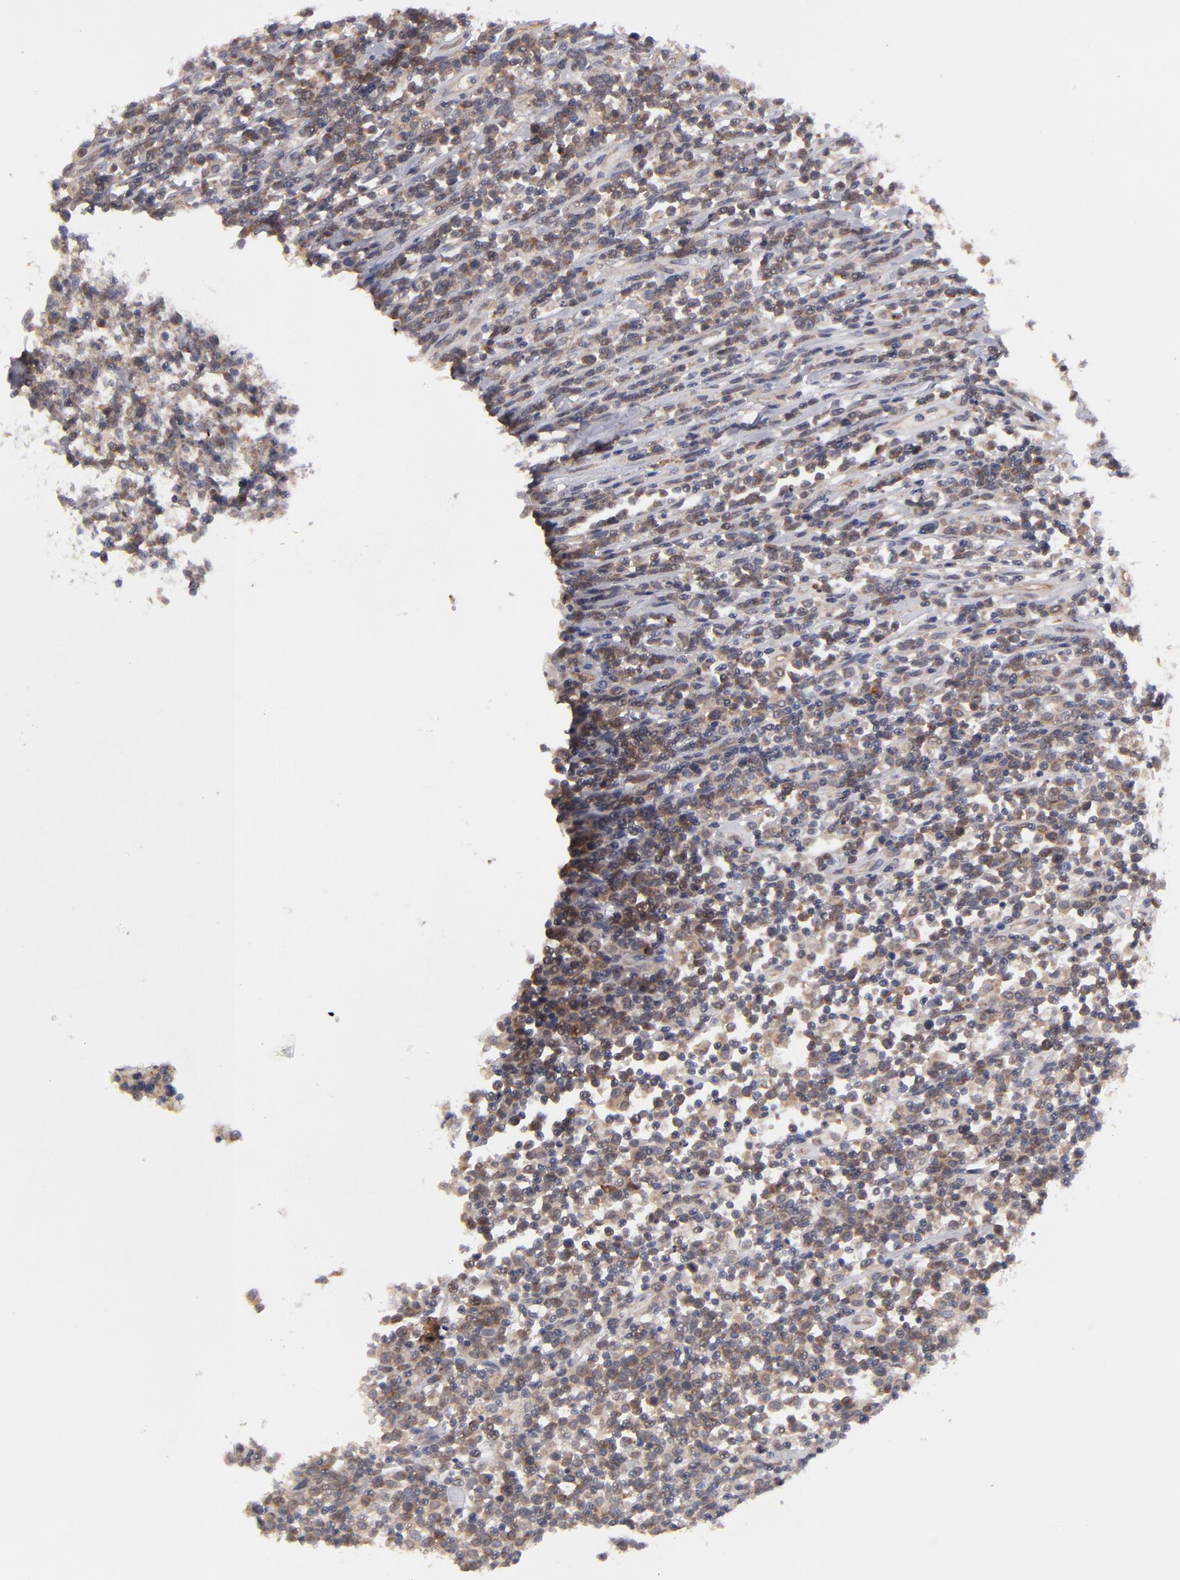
{"staining": {"intensity": "moderate", "quantity": ">75%", "location": "cytoplasmic/membranous"}, "tissue": "lymphoma", "cell_type": "Tumor cells", "image_type": "cancer", "snomed": [{"axis": "morphology", "description": "Malignant lymphoma, non-Hodgkin's type, High grade"}, {"axis": "topography", "description": "Colon"}], "caption": "Lymphoma was stained to show a protein in brown. There is medium levels of moderate cytoplasmic/membranous expression in about >75% of tumor cells. (DAB = brown stain, brightfield microscopy at high magnification).", "gene": "HCCS", "patient": {"sex": "male", "age": 82}}